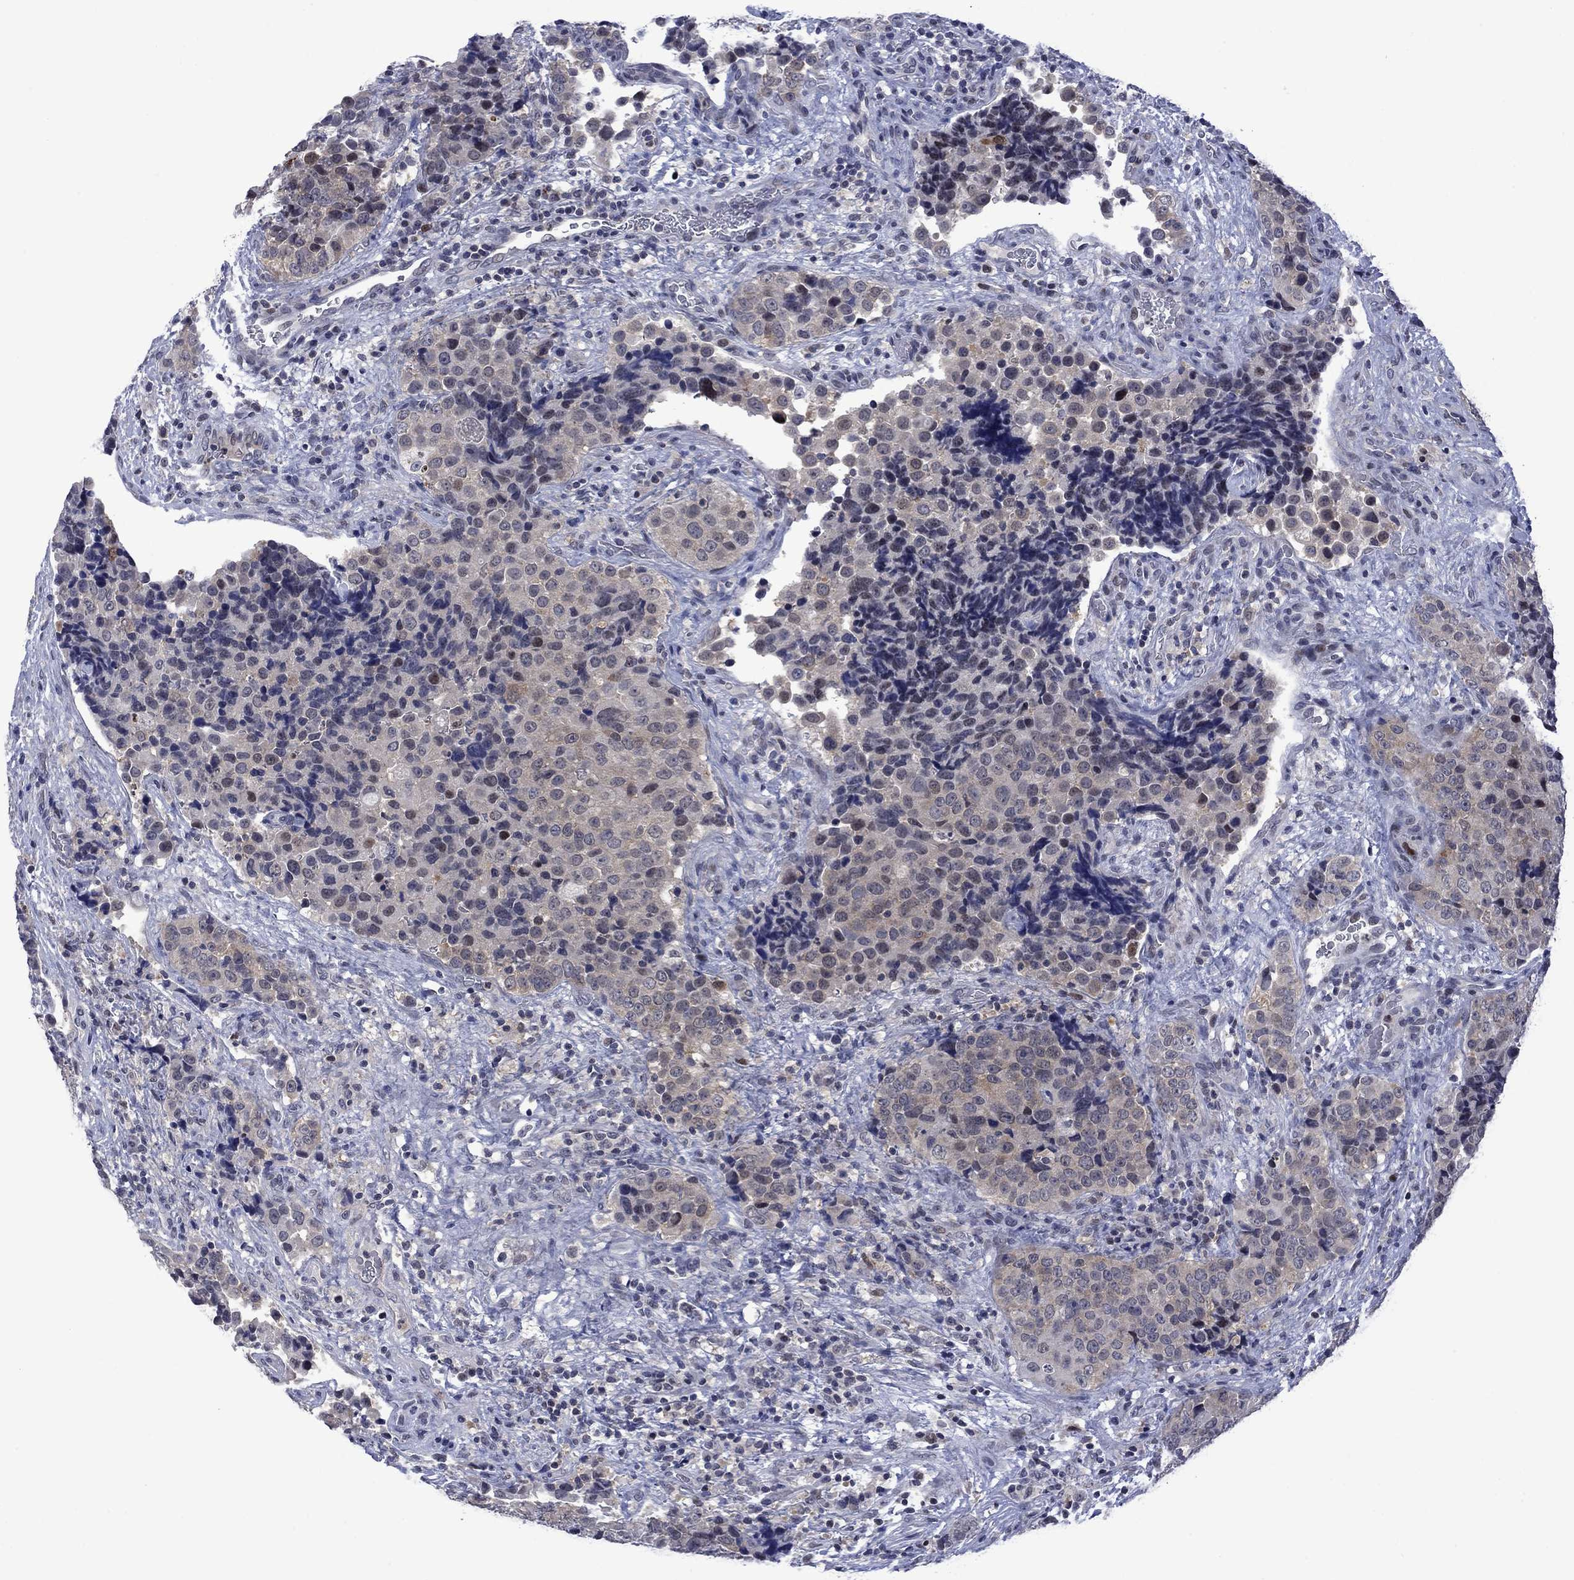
{"staining": {"intensity": "negative", "quantity": "none", "location": "none"}, "tissue": "urothelial cancer", "cell_type": "Tumor cells", "image_type": "cancer", "snomed": [{"axis": "morphology", "description": "Urothelial carcinoma, NOS"}, {"axis": "topography", "description": "Urinary bladder"}], "caption": "Immunohistochemical staining of urothelial cancer displays no significant positivity in tumor cells.", "gene": "AGL", "patient": {"sex": "male", "age": 52}}